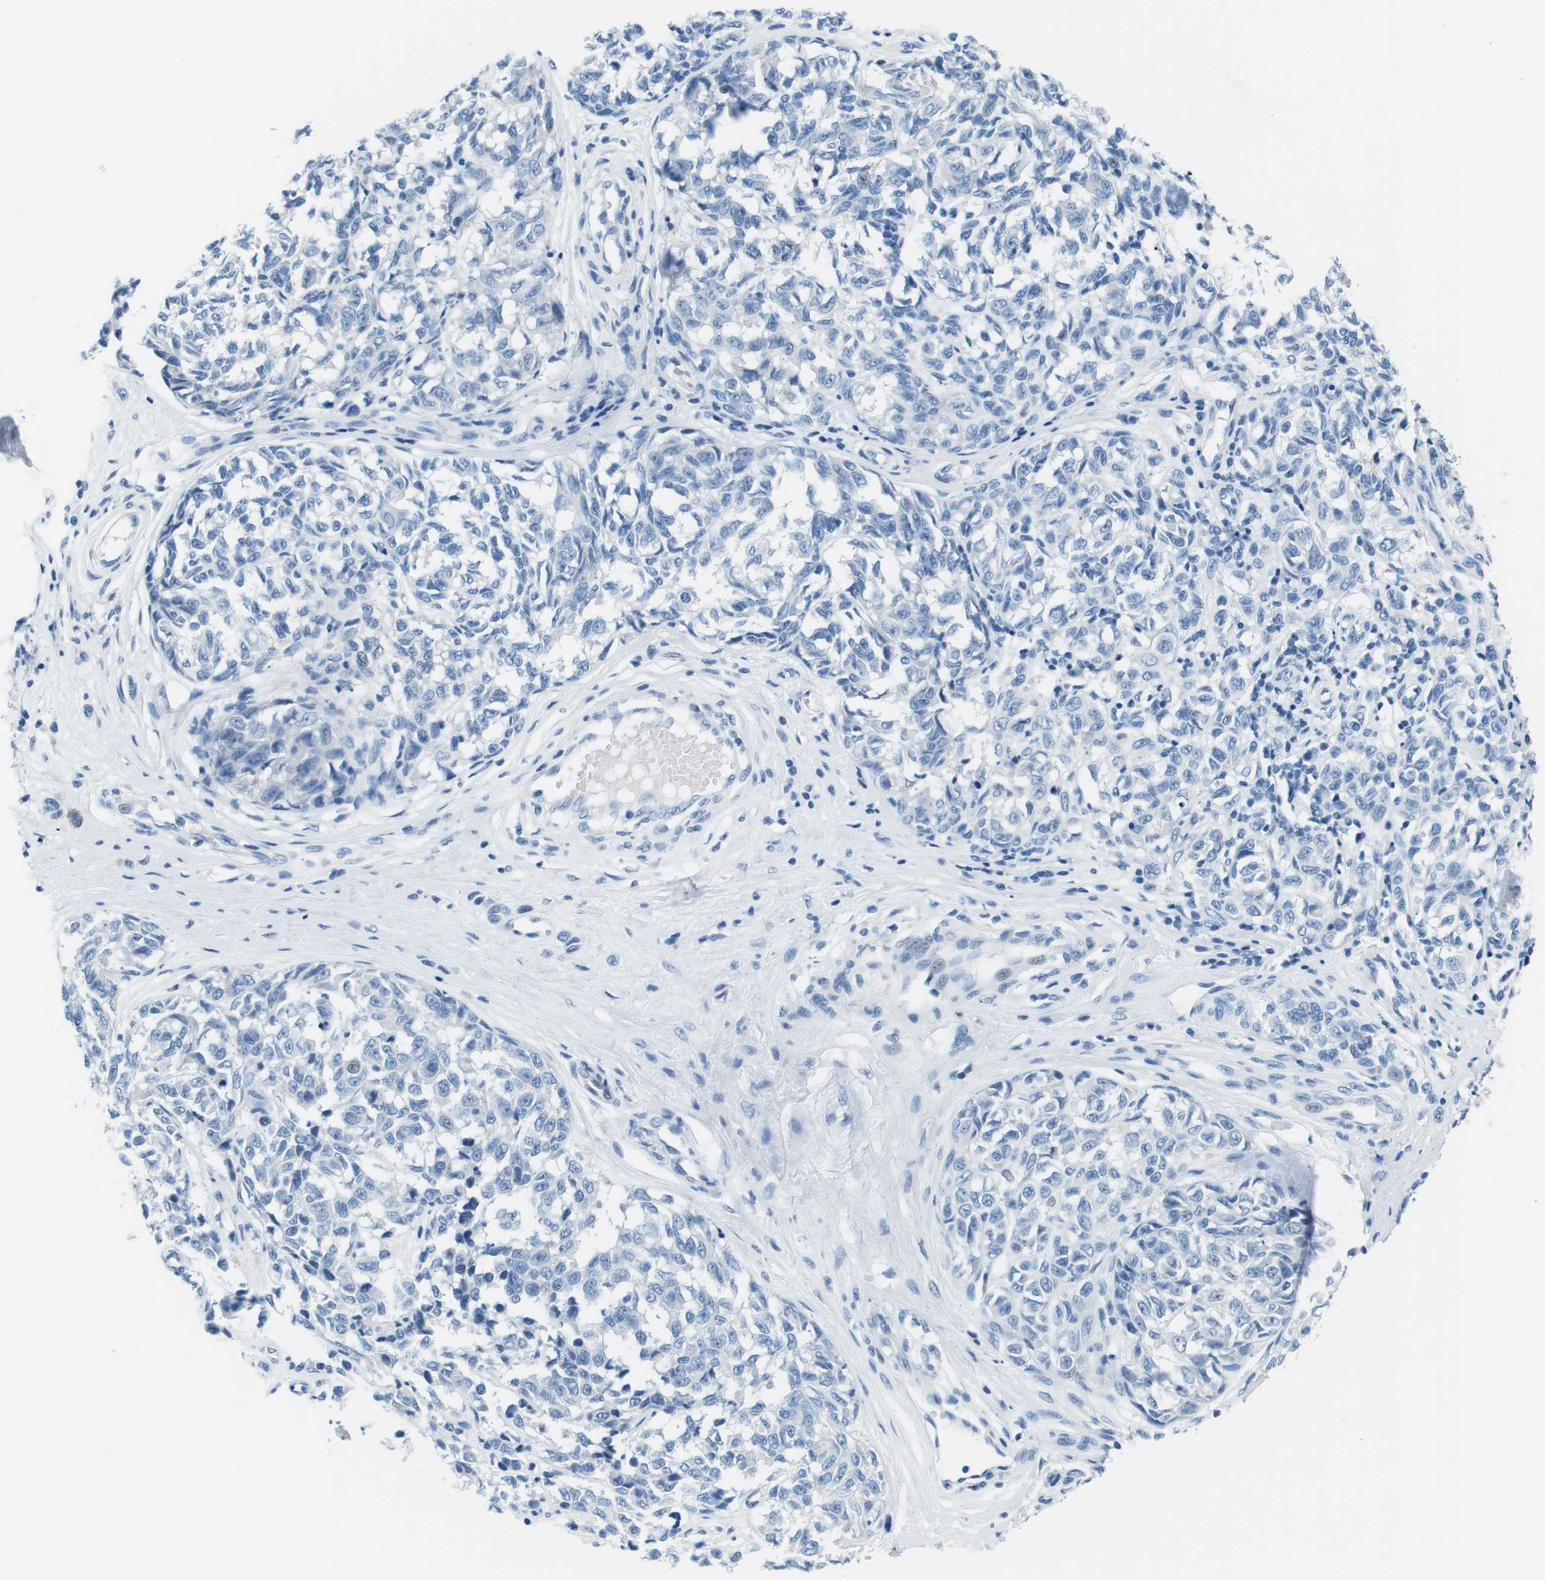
{"staining": {"intensity": "negative", "quantity": "none", "location": "none"}, "tissue": "melanoma", "cell_type": "Tumor cells", "image_type": "cancer", "snomed": [{"axis": "morphology", "description": "Malignant melanoma, NOS"}, {"axis": "topography", "description": "Skin"}], "caption": "This is an immunohistochemistry micrograph of human melanoma. There is no staining in tumor cells.", "gene": "MUC2", "patient": {"sex": "female", "age": 64}}